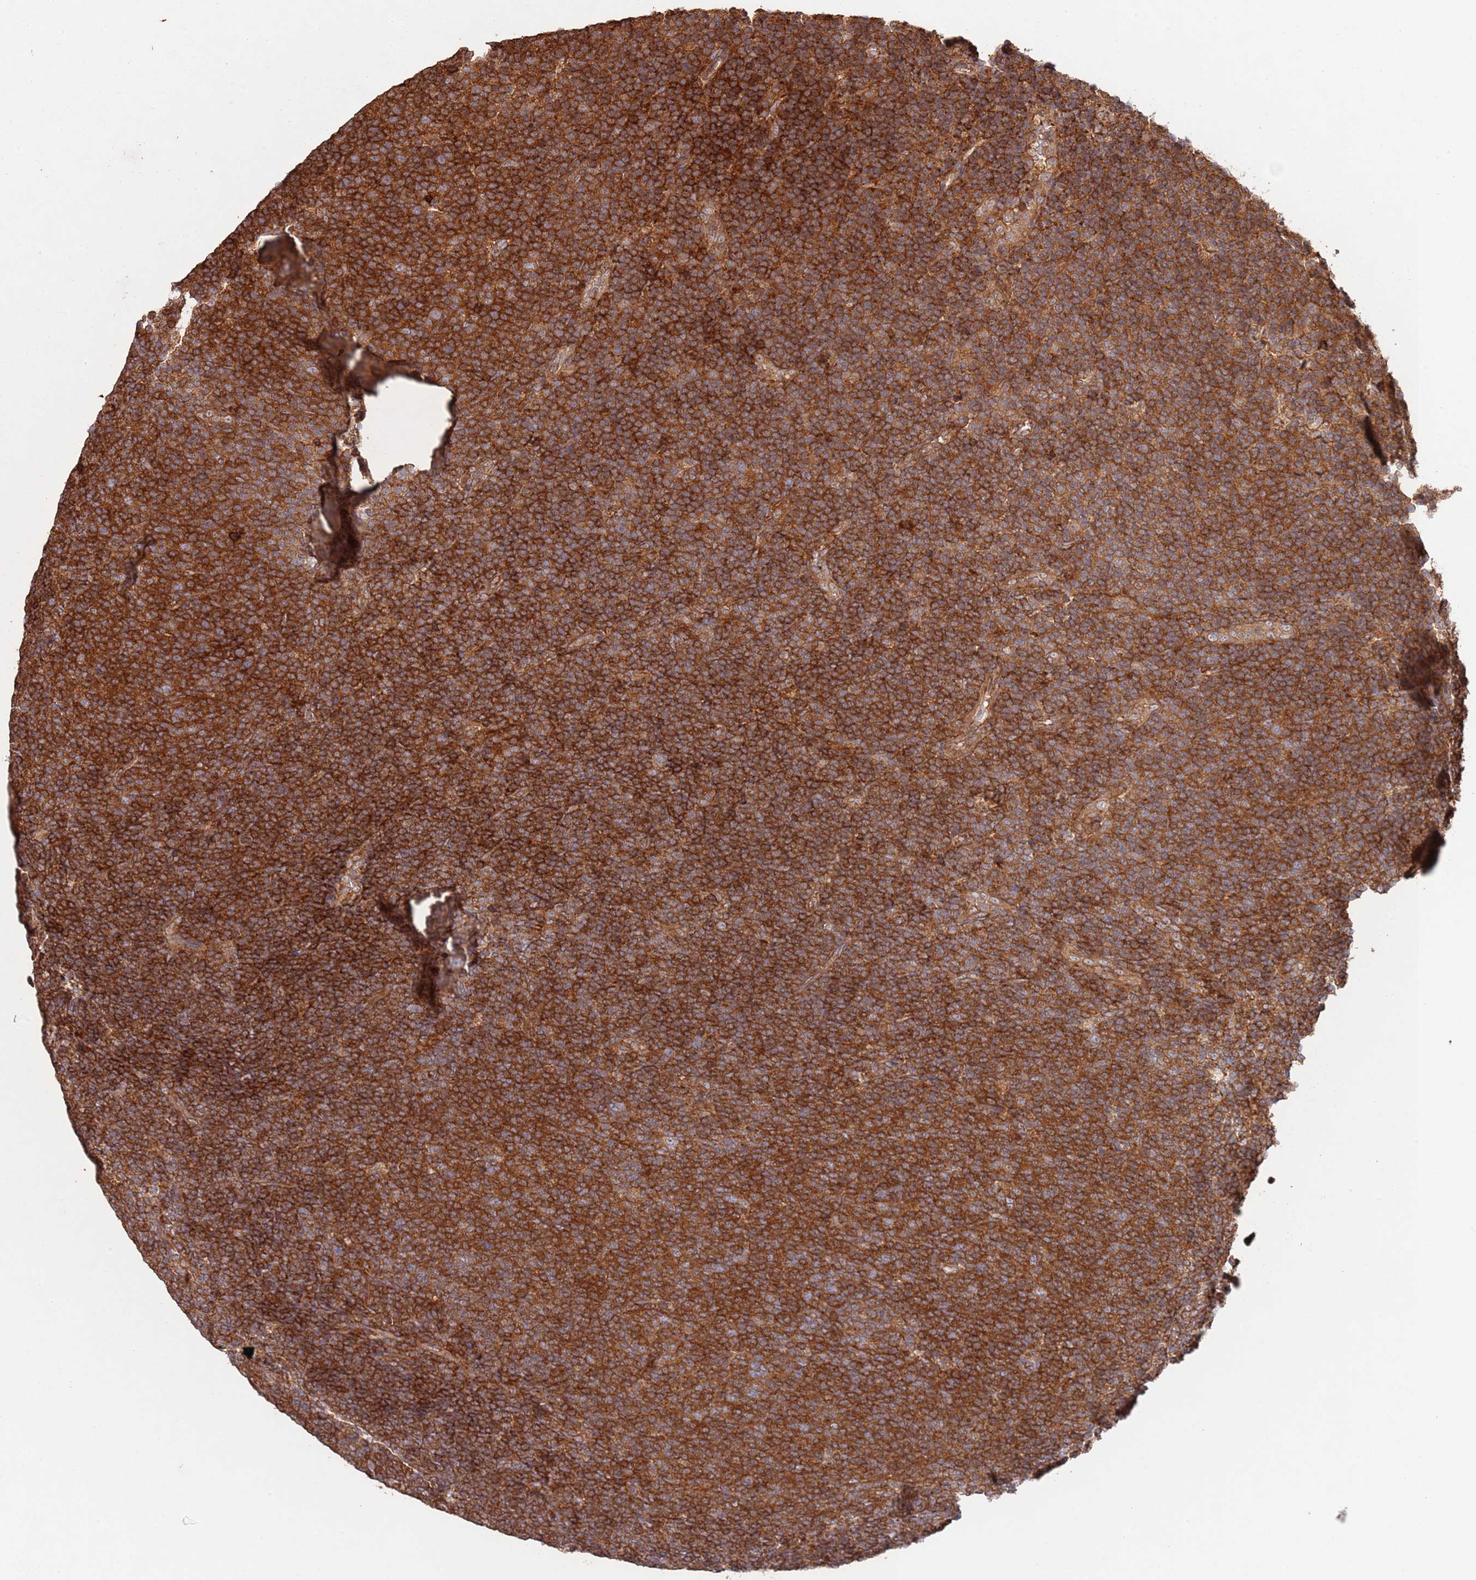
{"staining": {"intensity": "strong", "quantity": ">75%", "location": "cytoplasmic/membranous"}, "tissue": "lymphoma", "cell_type": "Tumor cells", "image_type": "cancer", "snomed": [{"axis": "morphology", "description": "Malignant lymphoma, non-Hodgkin's type, Low grade"}, {"axis": "topography", "description": "Lymph node"}], "caption": "Low-grade malignant lymphoma, non-Hodgkin's type was stained to show a protein in brown. There is high levels of strong cytoplasmic/membranous positivity in about >75% of tumor cells.", "gene": "RNF19B", "patient": {"sex": "male", "age": 66}}